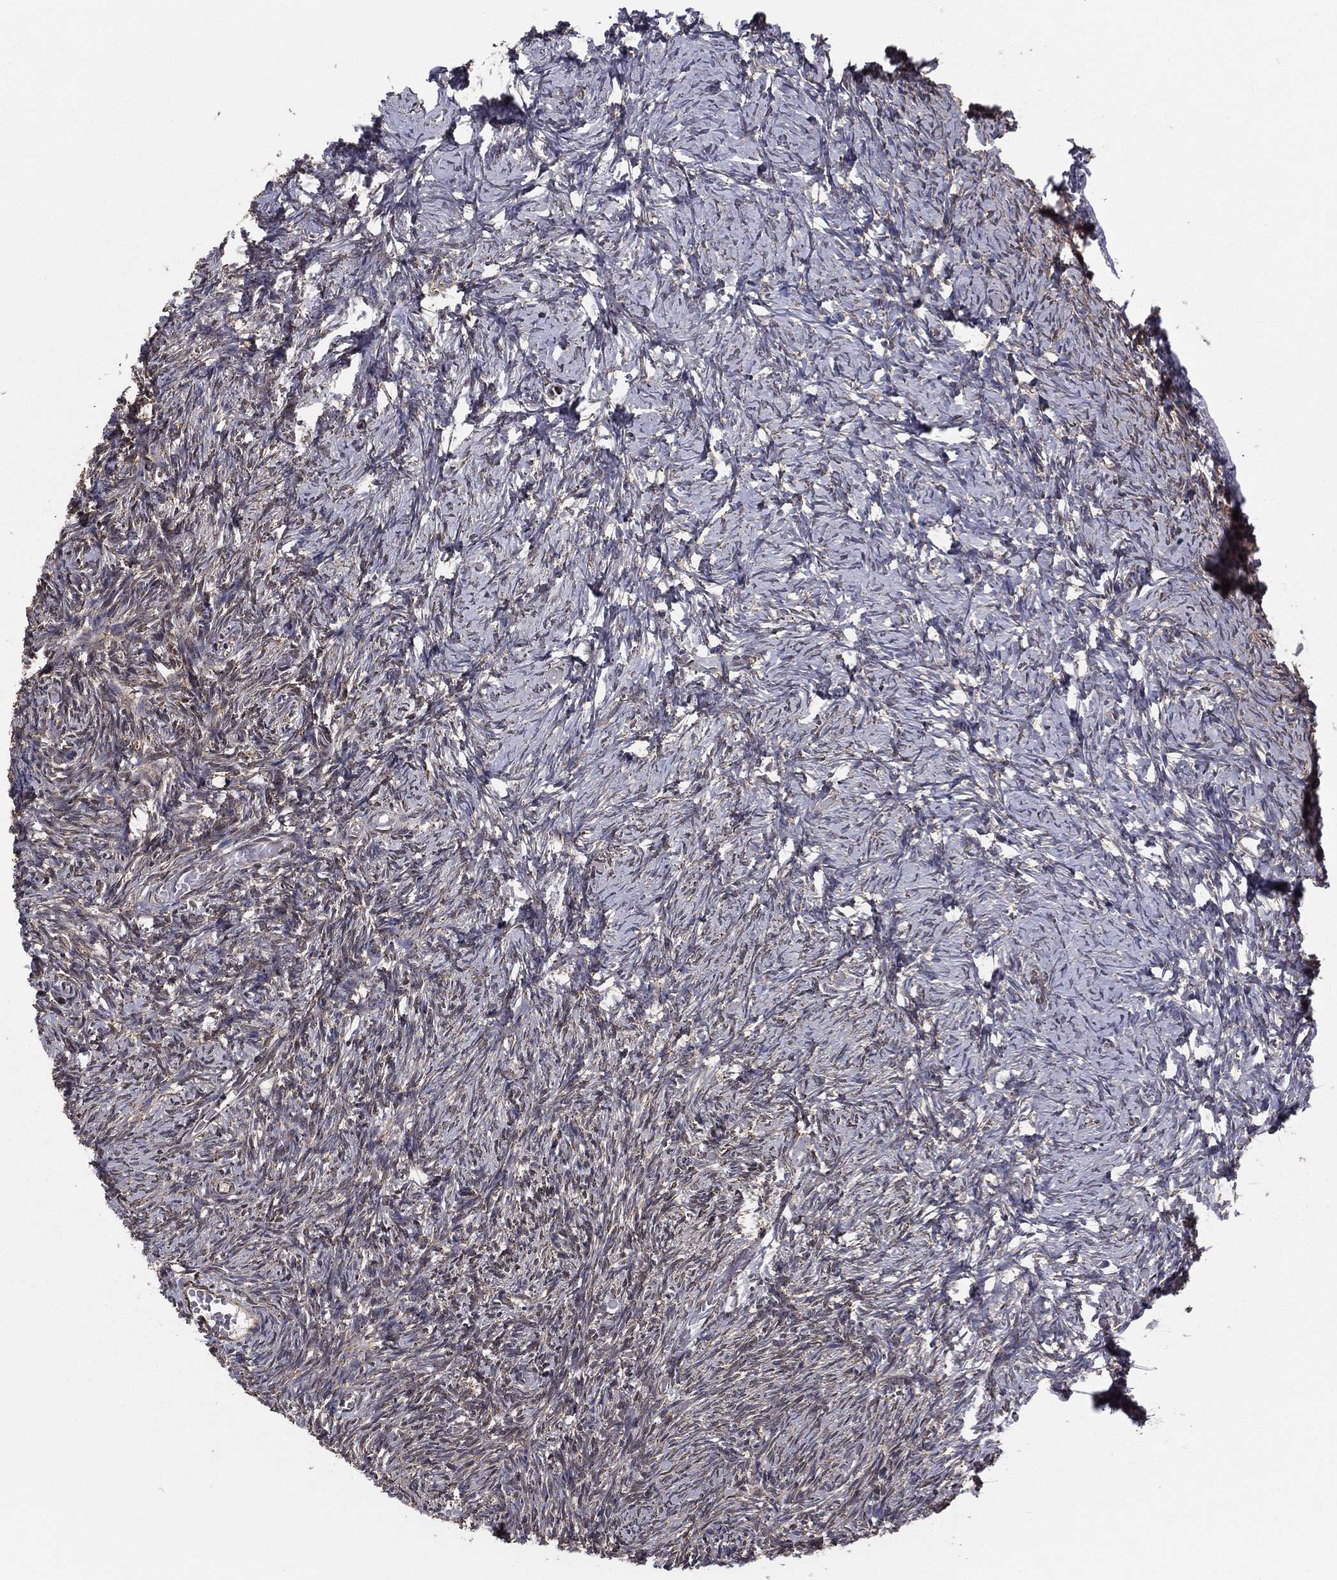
{"staining": {"intensity": "strong", "quantity": ">75%", "location": "cytoplasmic/membranous"}, "tissue": "ovary", "cell_type": "Follicle cells", "image_type": "normal", "snomed": [{"axis": "morphology", "description": "Normal tissue, NOS"}, {"axis": "topography", "description": "Ovary"}], "caption": "DAB (3,3'-diaminobenzidine) immunohistochemical staining of unremarkable human ovary demonstrates strong cytoplasmic/membranous protein positivity in approximately >75% of follicle cells.", "gene": "ENSG00000288684", "patient": {"sex": "female", "age": 39}}